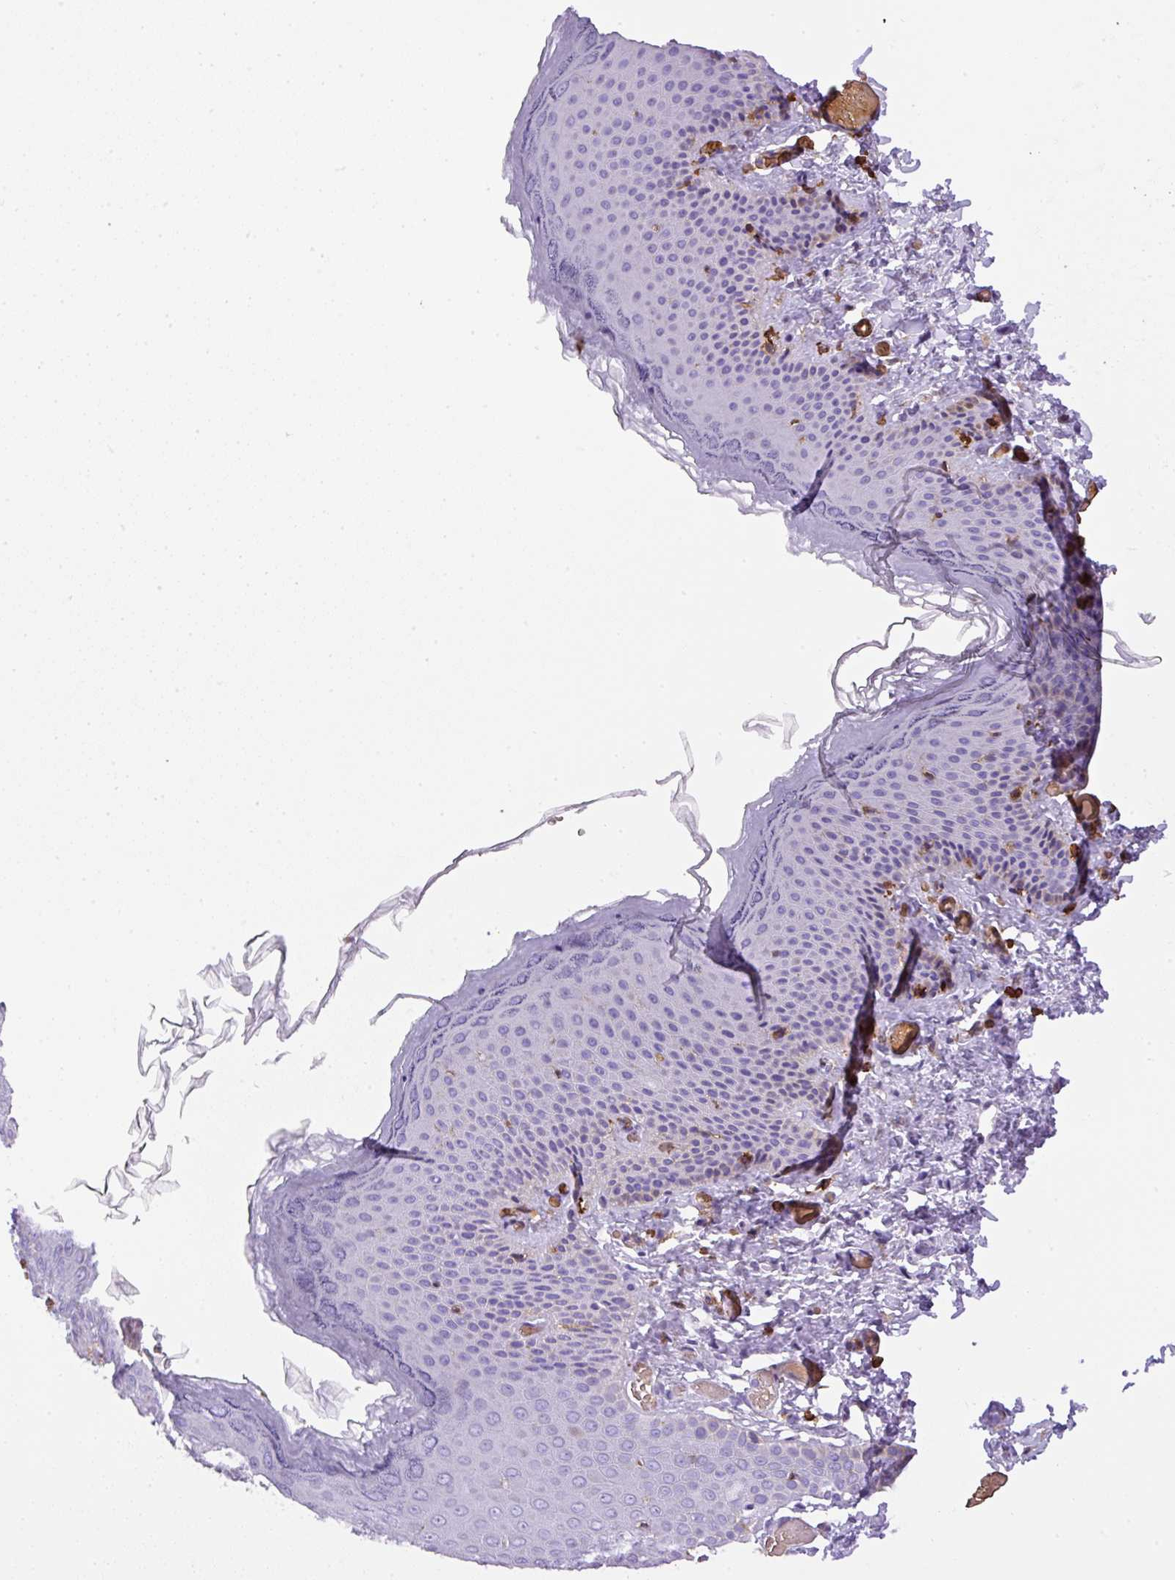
{"staining": {"intensity": "negative", "quantity": "none", "location": "none"}, "tissue": "skin", "cell_type": "Epidermal cells", "image_type": "normal", "snomed": [{"axis": "morphology", "description": "Normal tissue, NOS"}, {"axis": "topography", "description": "Anal"}], "caption": "High magnification brightfield microscopy of normal skin stained with DAB (3,3'-diaminobenzidine) (brown) and counterstained with hematoxylin (blue): epidermal cells show no significant expression. (Brightfield microscopy of DAB IHC at high magnification).", "gene": "FAM228B", "patient": {"sex": "female", "age": 40}}